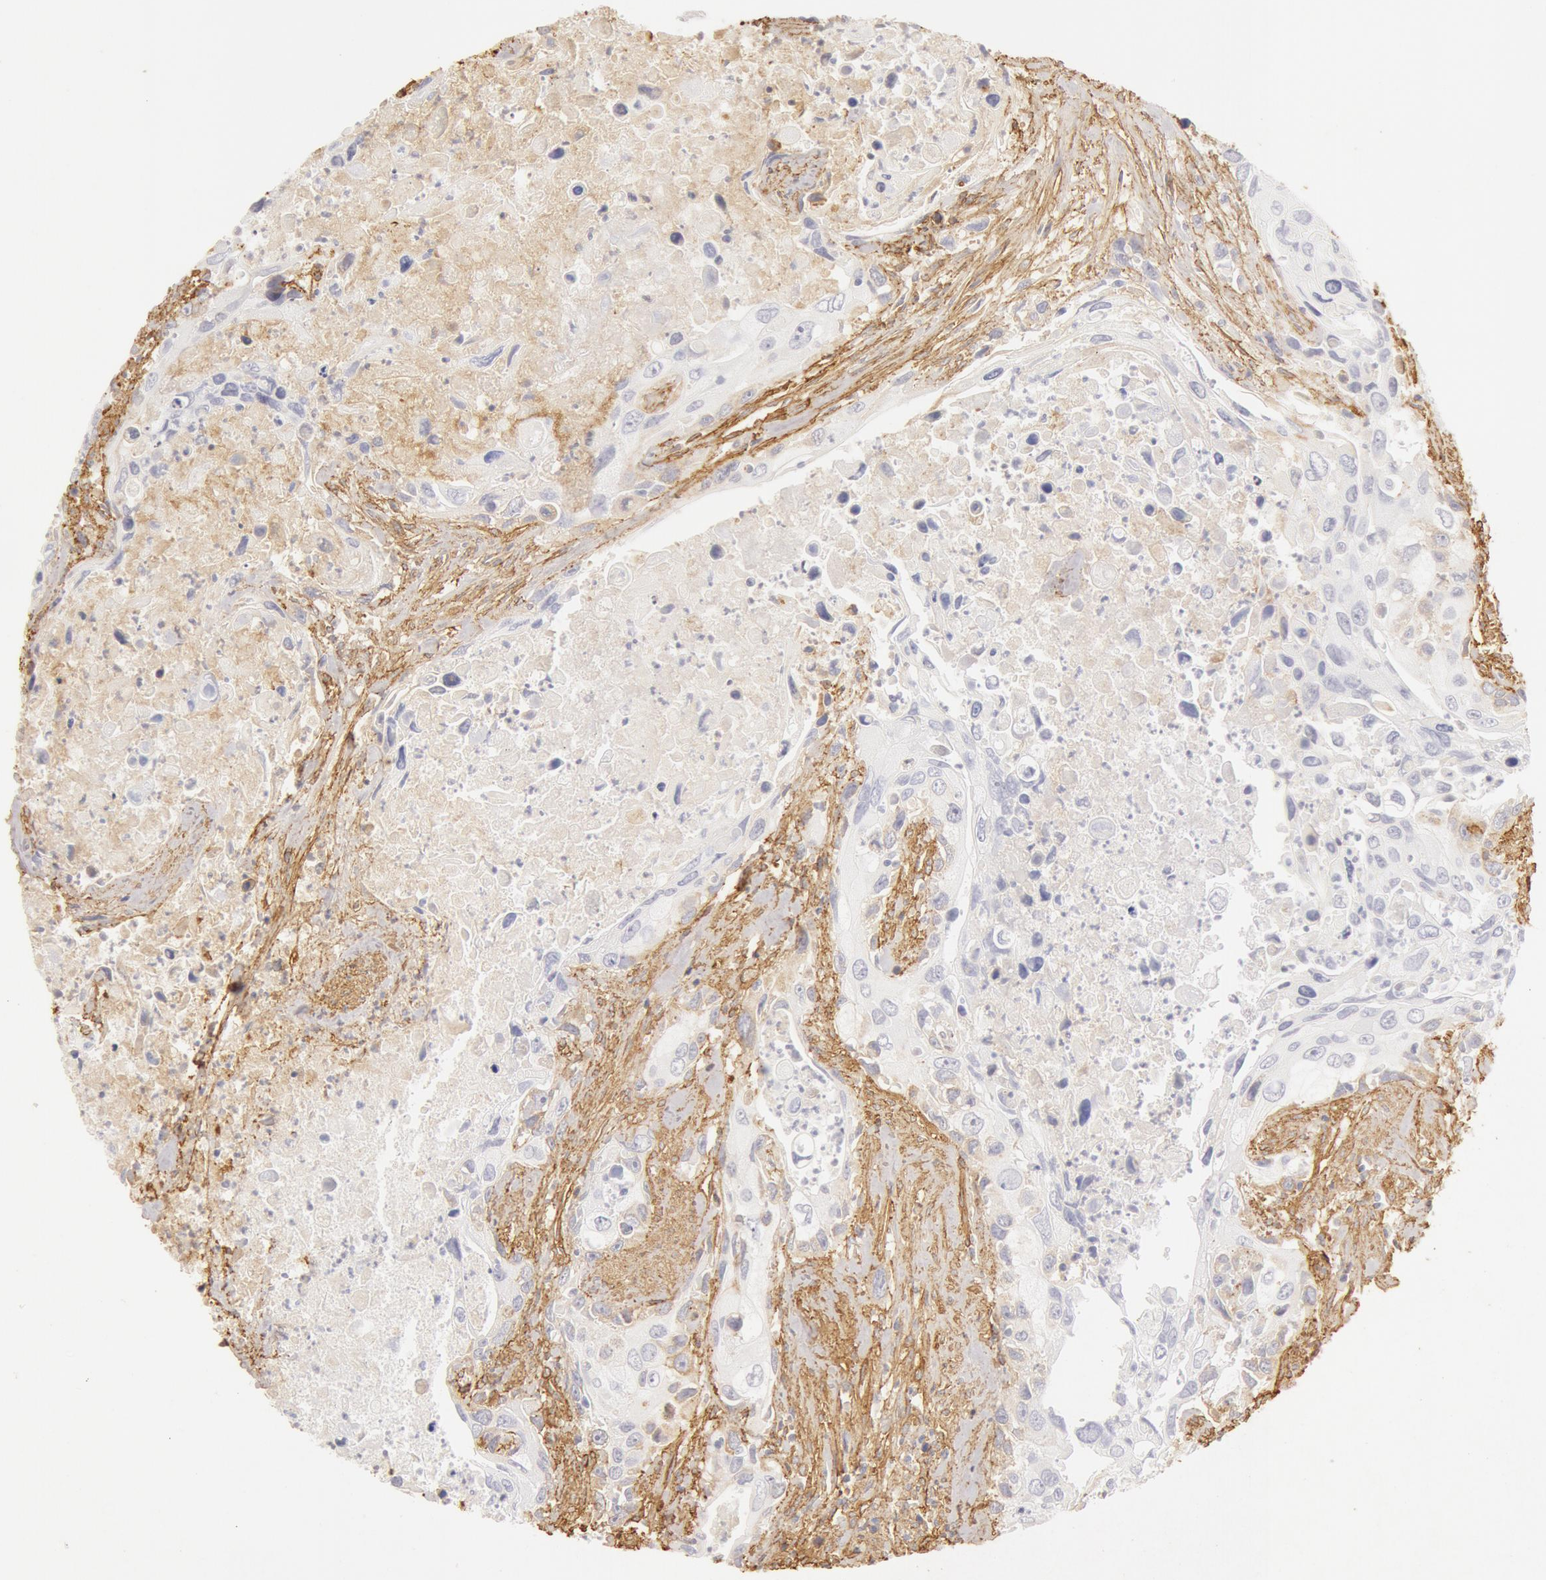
{"staining": {"intensity": "negative", "quantity": "none", "location": "none"}, "tissue": "urothelial cancer", "cell_type": "Tumor cells", "image_type": "cancer", "snomed": [{"axis": "morphology", "description": "Urothelial carcinoma, High grade"}, {"axis": "topography", "description": "Urinary bladder"}], "caption": "High magnification brightfield microscopy of urothelial cancer stained with DAB (brown) and counterstained with hematoxylin (blue): tumor cells show no significant staining.", "gene": "COL4A1", "patient": {"sex": "male", "age": 71}}